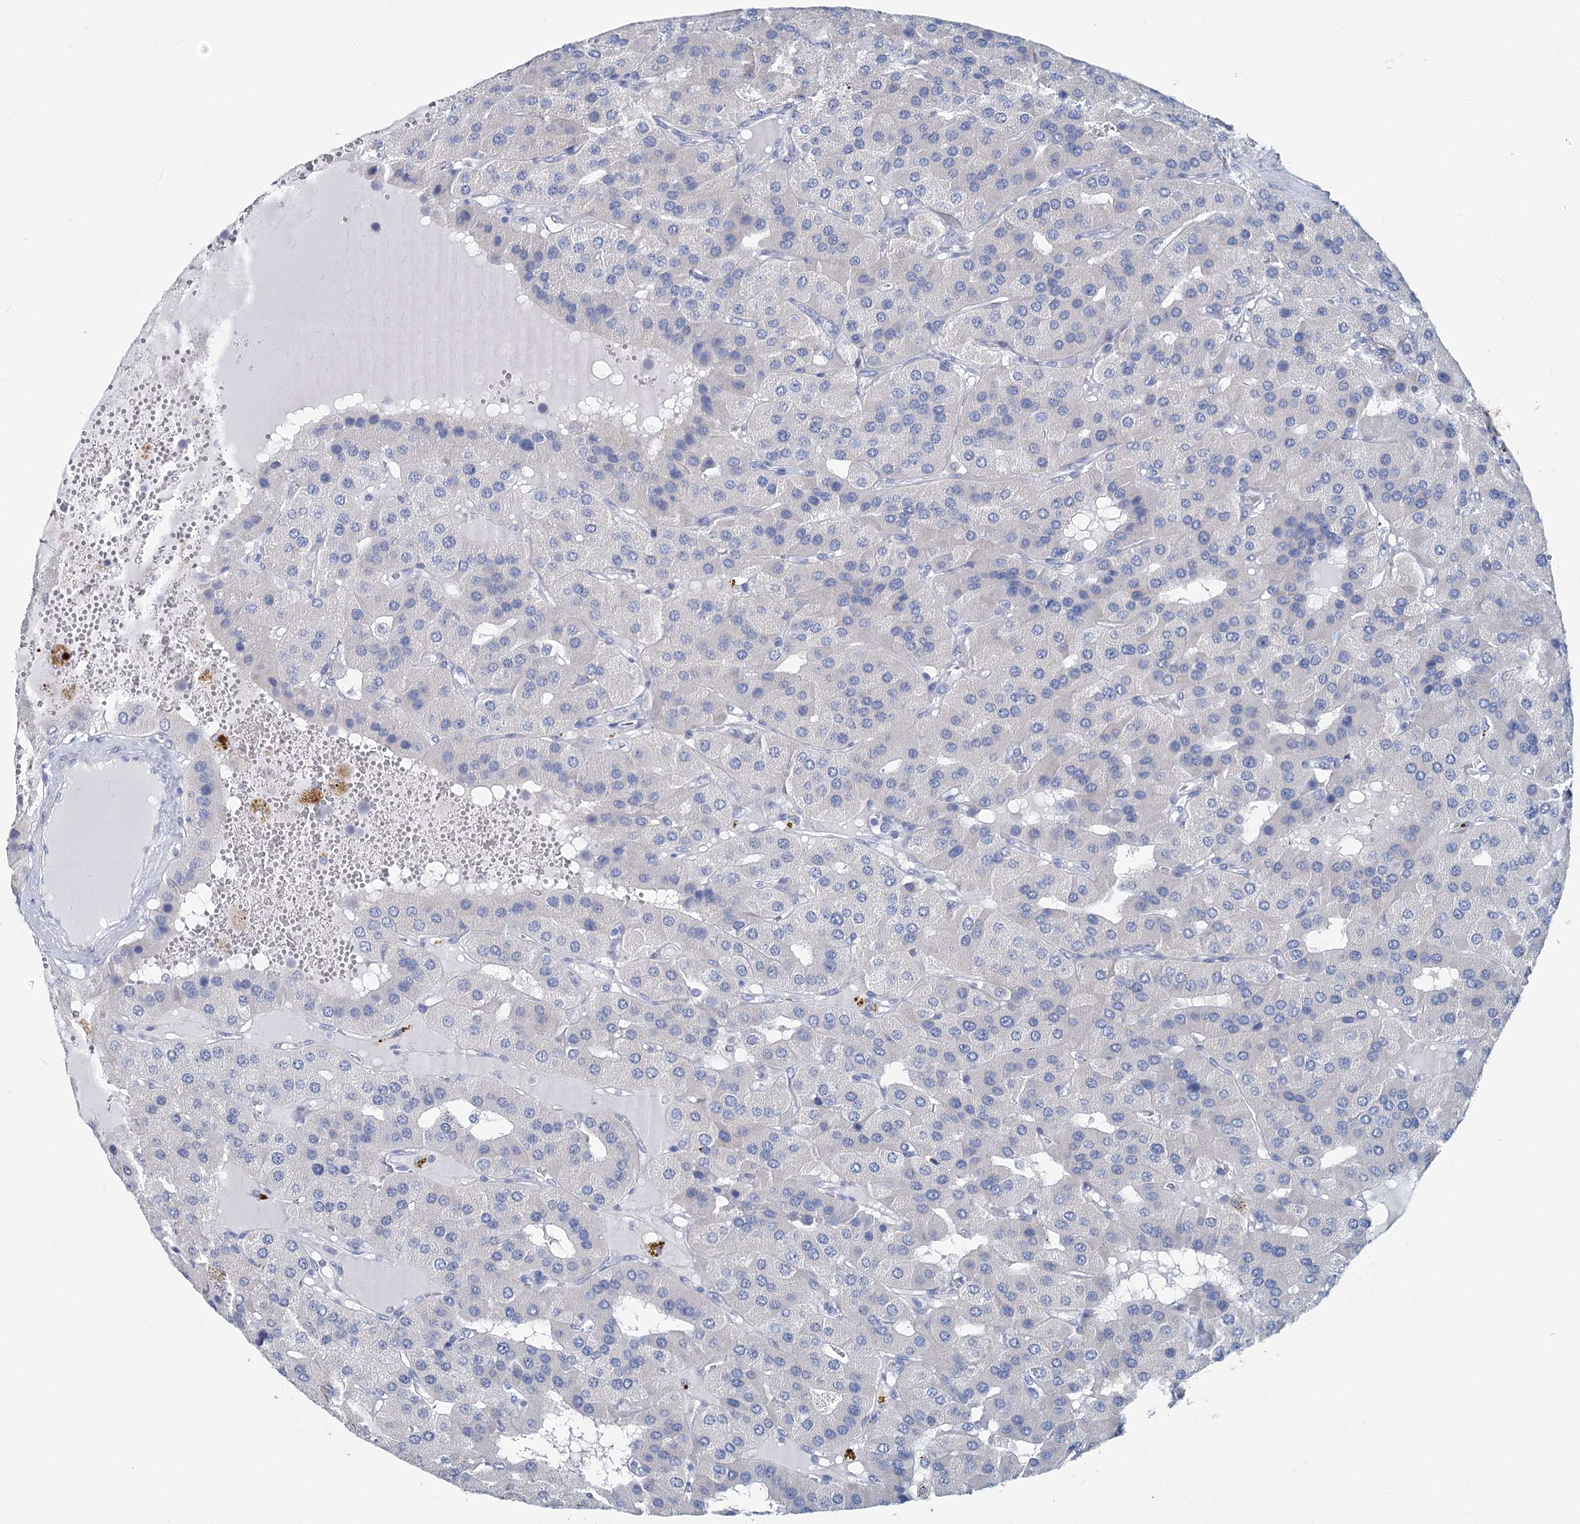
{"staining": {"intensity": "negative", "quantity": "none", "location": "none"}, "tissue": "parathyroid gland", "cell_type": "Glandular cells", "image_type": "normal", "snomed": [{"axis": "morphology", "description": "Normal tissue, NOS"}, {"axis": "morphology", "description": "Adenoma, NOS"}, {"axis": "topography", "description": "Parathyroid gland"}], "caption": "The IHC image has no significant staining in glandular cells of parathyroid gland. (DAB immunohistochemistry (IHC), high magnification).", "gene": "METTL7B", "patient": {"sex": "female", "age": 86}}